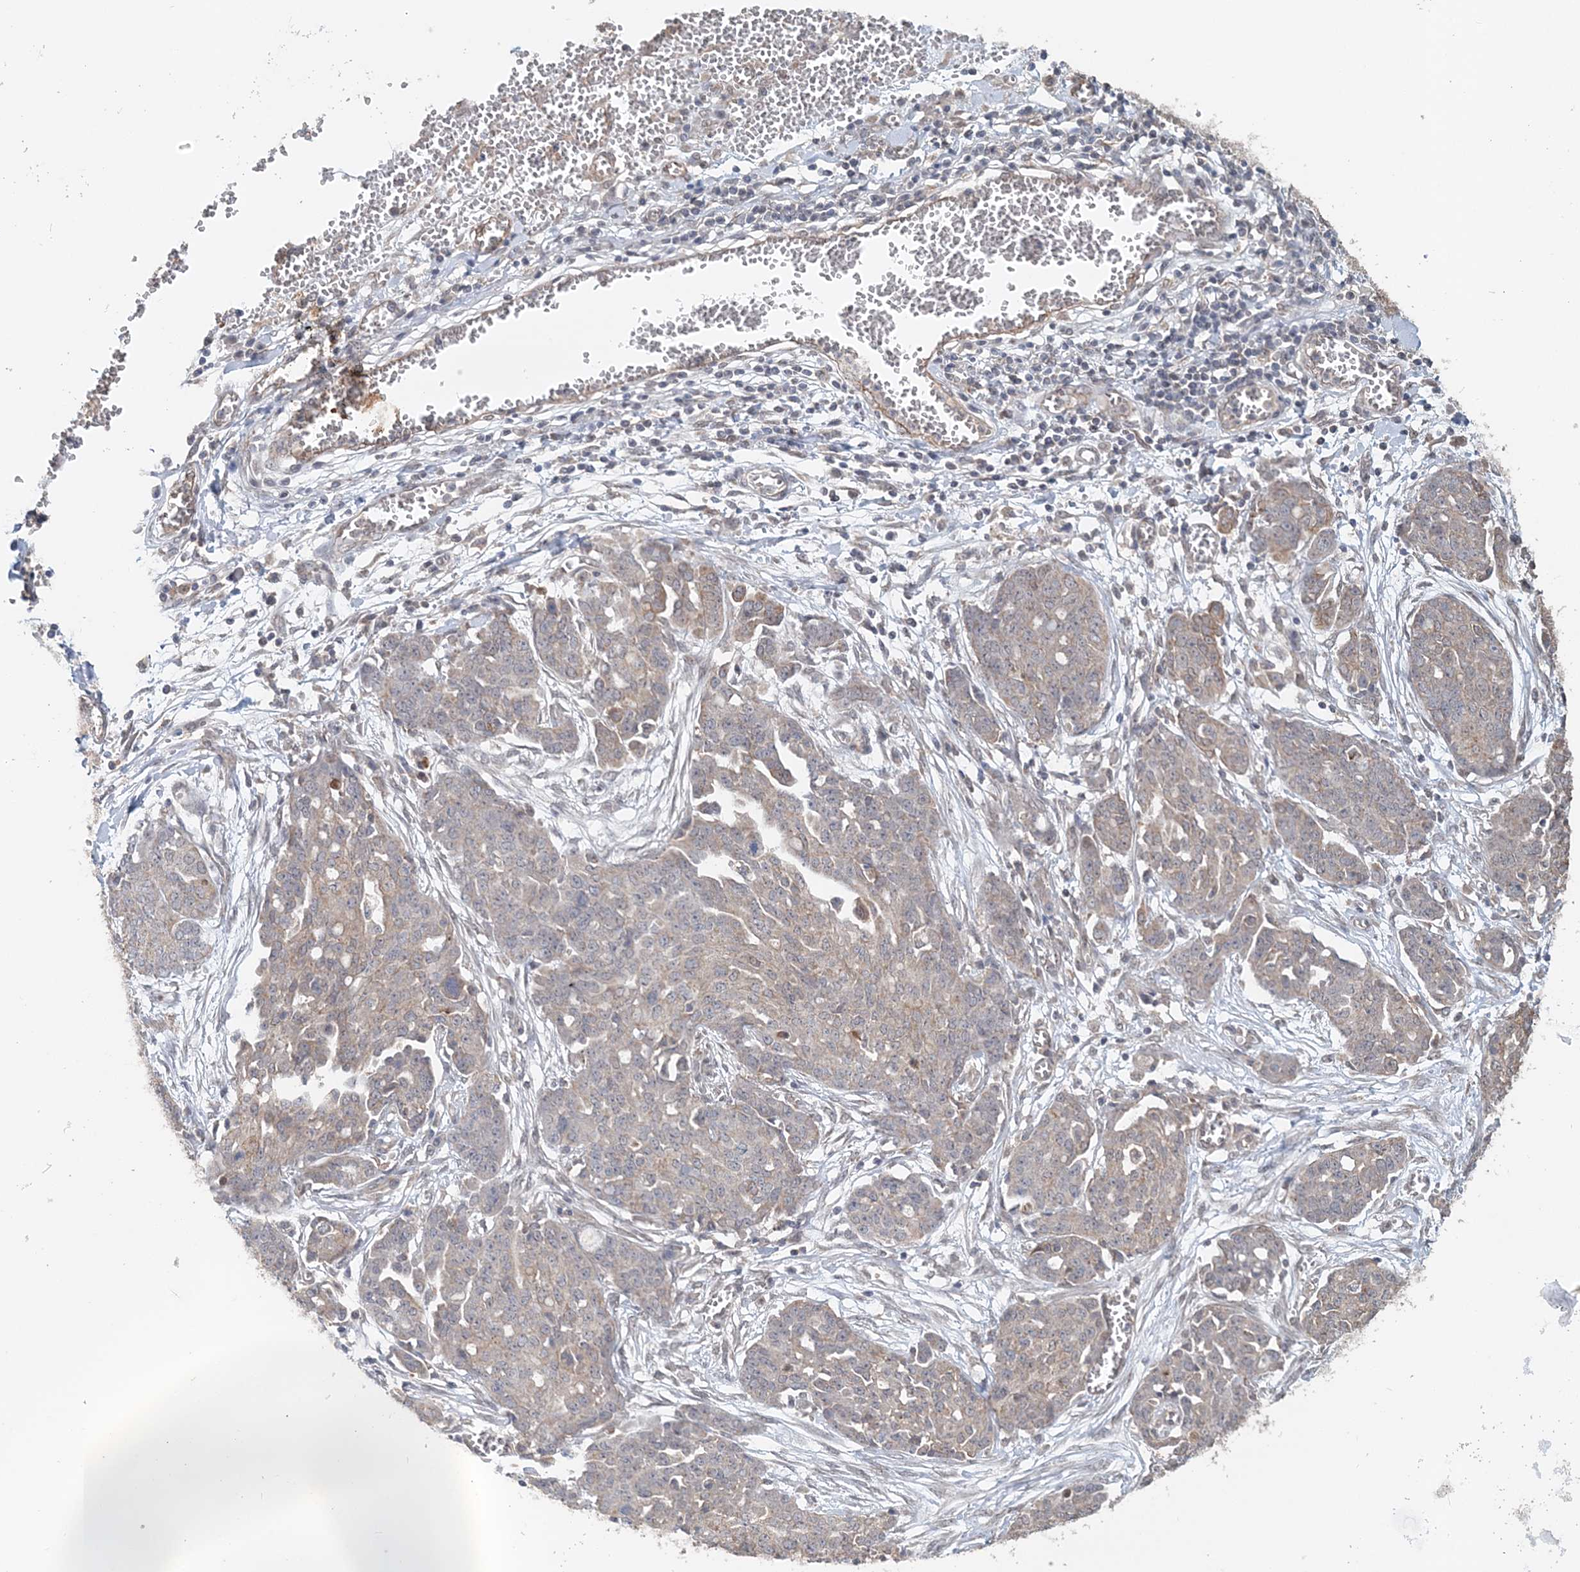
{"staining": {"intensity": "moderate", "quantity": "<25%", "location": "cytoplasmic/membranous"}, "tissue": "ovarian cancer", "cell_type": "Tumor cells", "image_type": "cancer", "snomed": [{"axis": "morphology", "description": "Cystadenocarcinoma, serous, NOS"}, {"axis": "topography", "description": "Soft tissue"}, {"axis": "topography", "description": "Ovary"}], "caption": "A brown stain shows moderate cytoplasmic/membranous expression of a protein in human ovarian serous cystadenocarcinoma tumor cells. (DAB (3,3'-diaminobenzidine) IHC, brown staining for protein, blue staining for nuclei).", "gene": "FBXO38", "patient": {"sex": "female", "age": 57}}